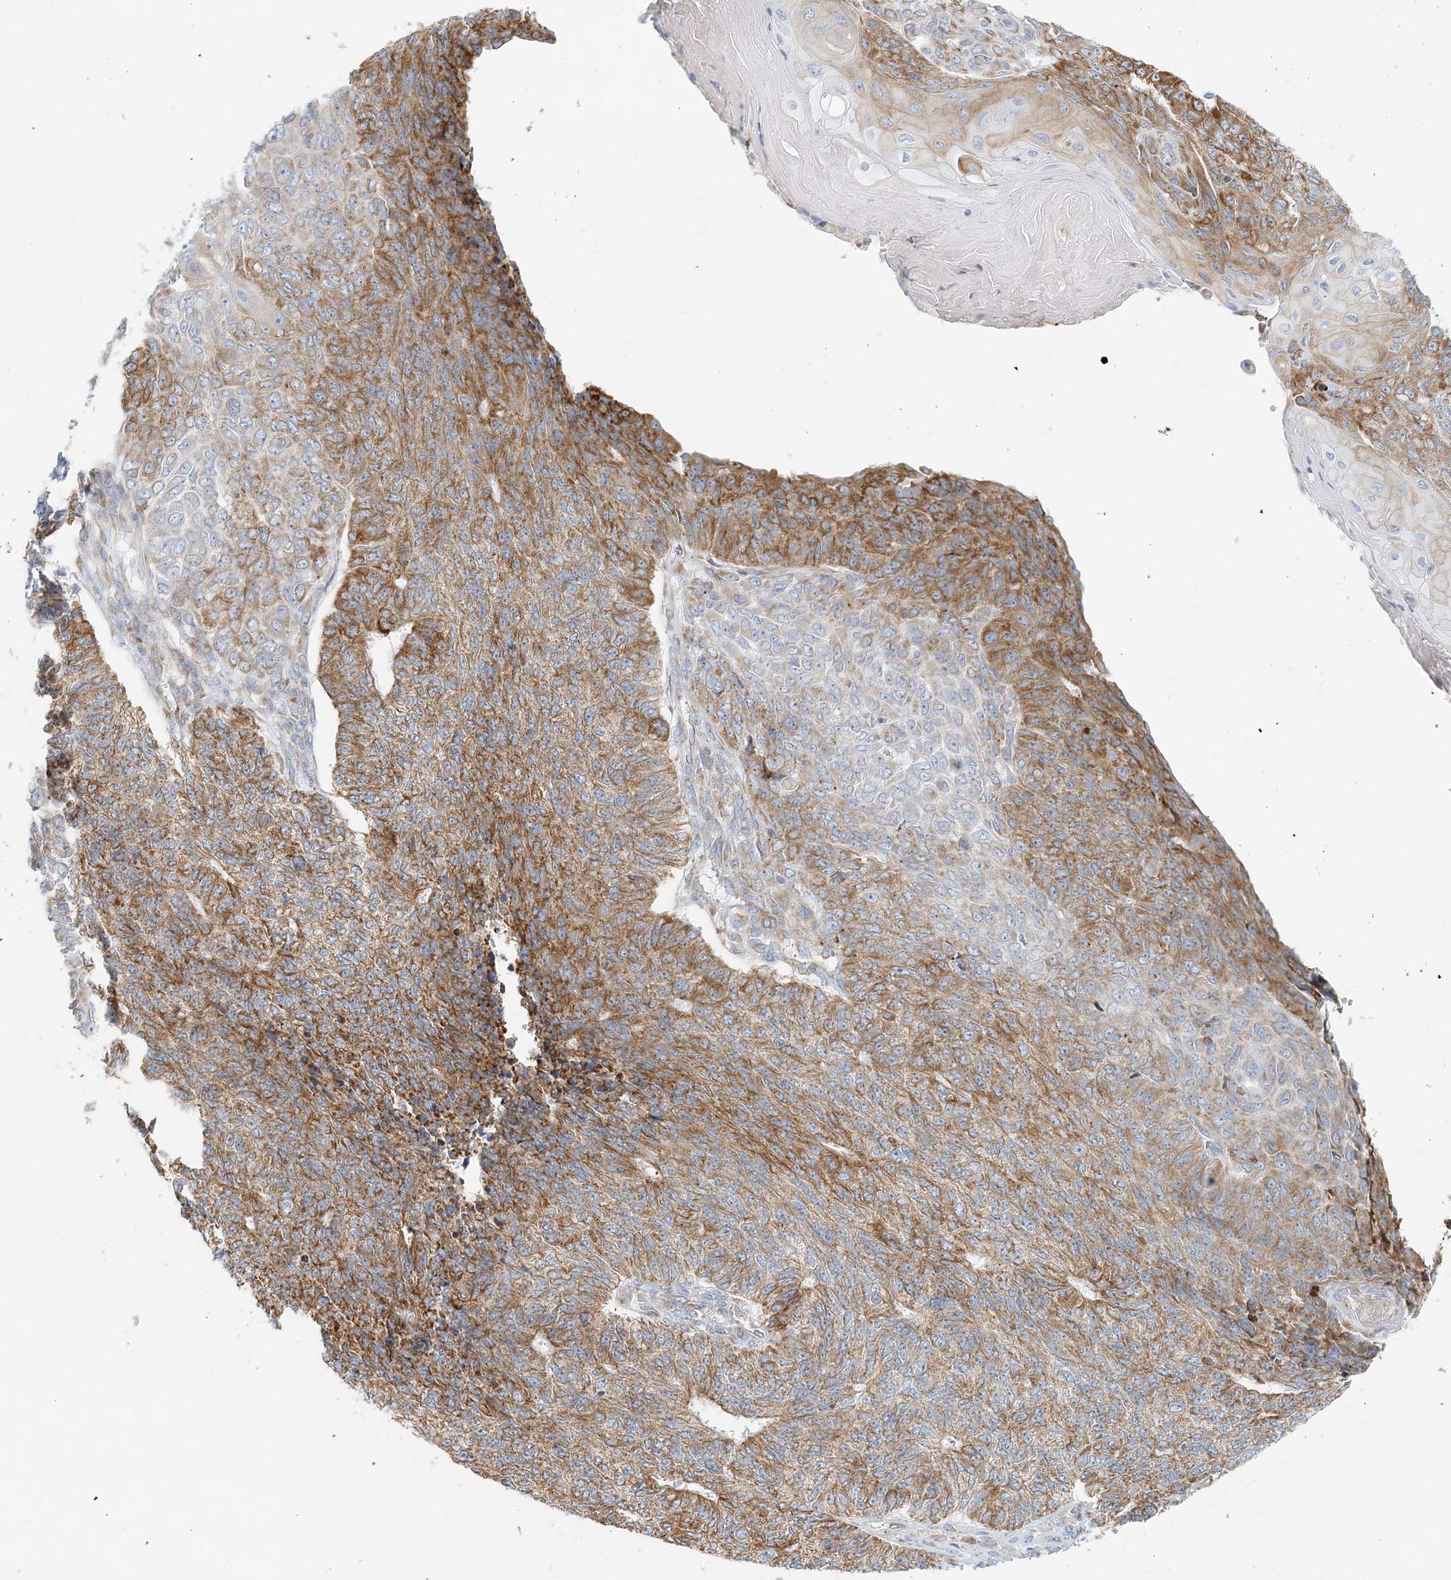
{"staining": {"intensity": "moderate", "quantity": ">75%", "location": "cytoplasmic/membranous"}, "tissue": "endometrial cancer", "cell_type": "Tumor cells", "image_type": "cancer", "snomed": [{"axis": "morphology", "description": "Adenocarcinoma, NOS"}, {"axis": "topography", "description": "Endometrium"}], "caption": "Human endometrial cancer (adenocarcinoma) stained with a protein marker exhibits moderate staining in tumor cells.", "gene": "STK11IP", "patient": {"sex": "female", "age": 32}}